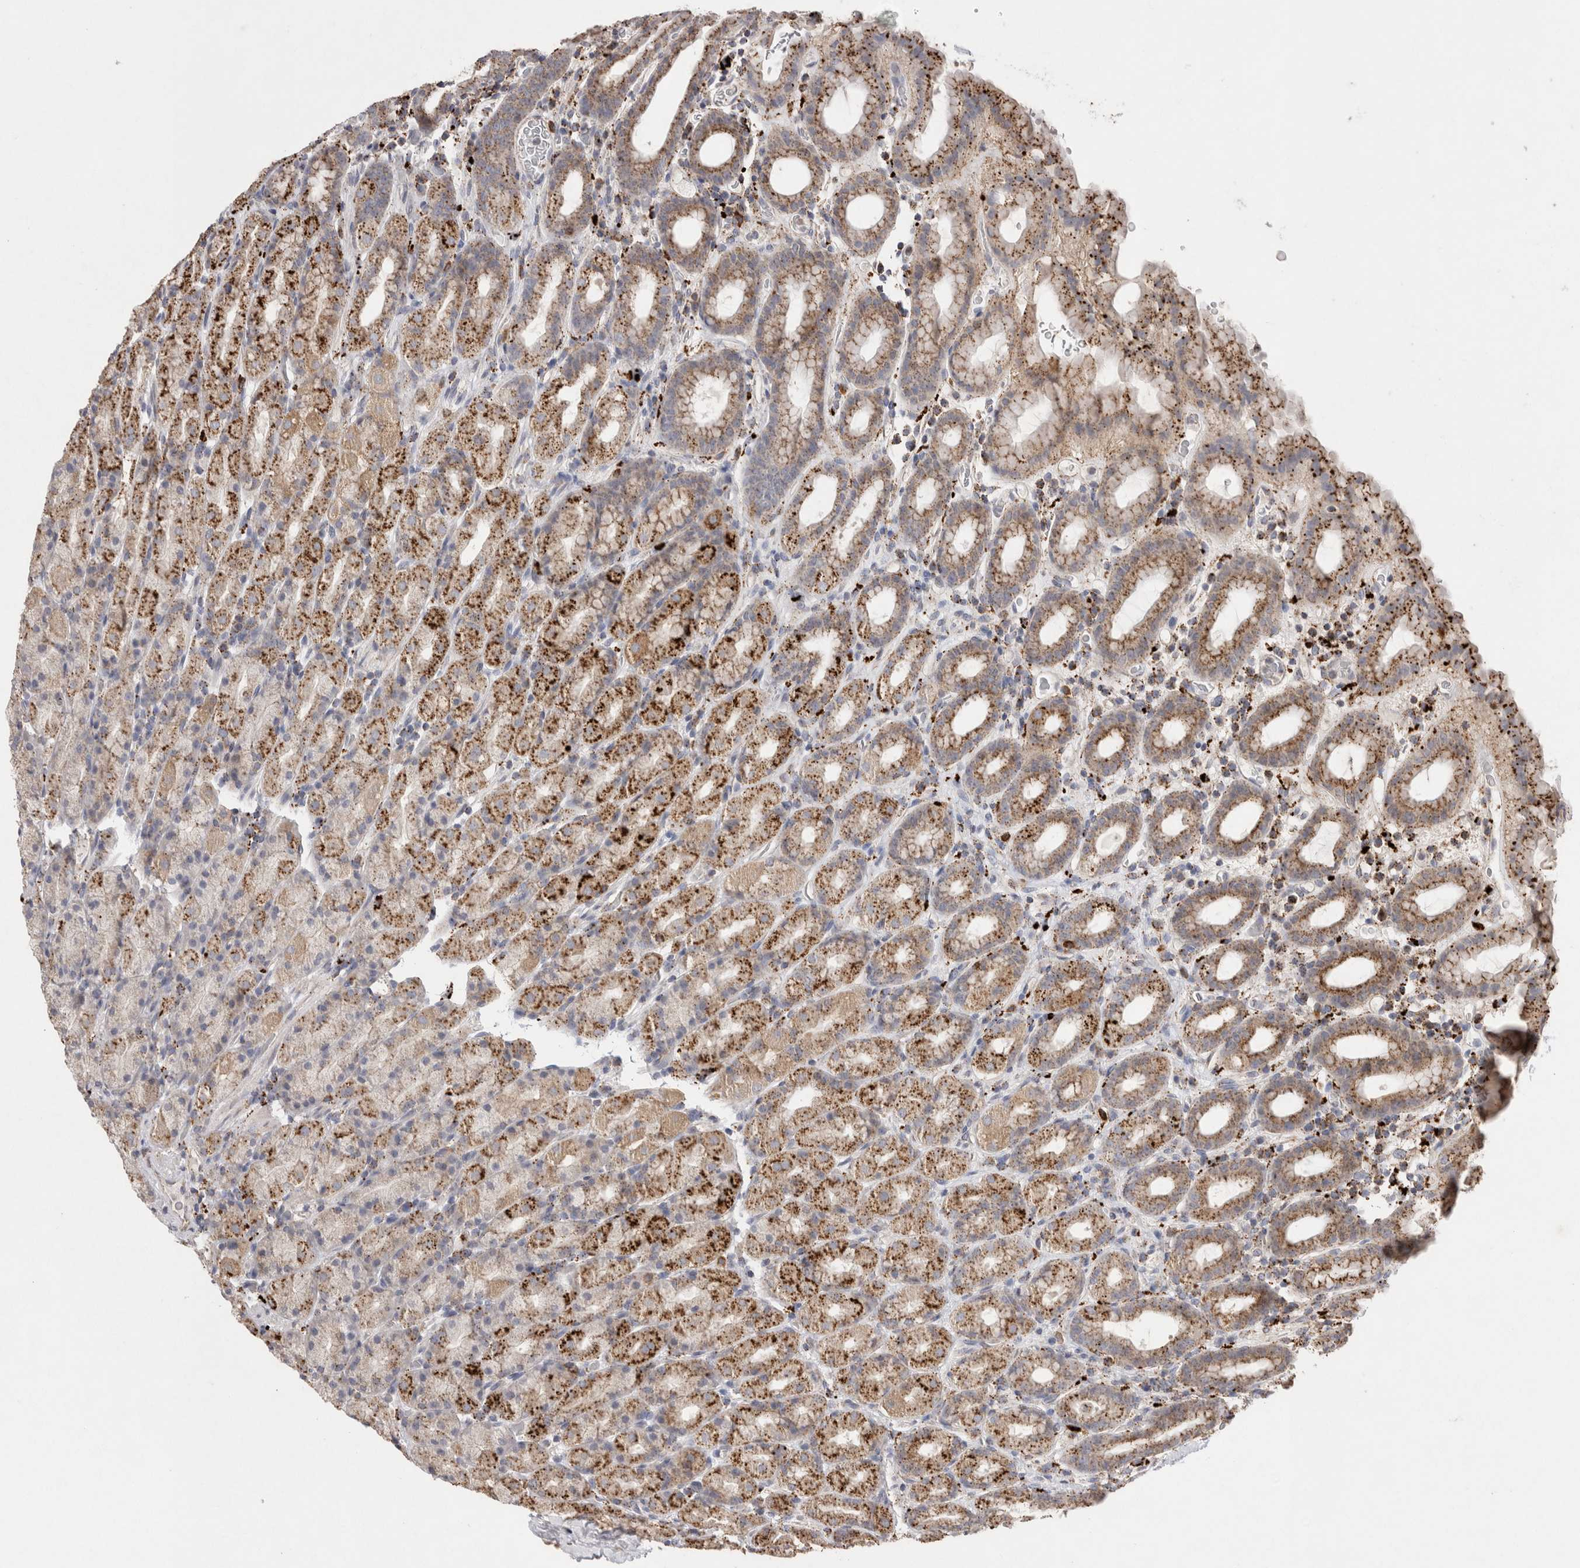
{"staining": {"intensity": "moderate", "quantity": ">75%", "location": "cytoplasmic/membranous"}, "tissue": "stomach", "cell_type": "Glandular cells", "image_type": "normal", "snomed": [{"axis": "morphology", "description": "Normal tissue, NOS"}, {"axis": "topography", "description": "Stomach, upper"}], "caption": "Stomach stained with immunohistochemistry shows moderate cytoplasmic/membranous expression in about >75% of glandular cells.", "gene": "CTSA", "patient": {"sex": "male", "age": 68}}